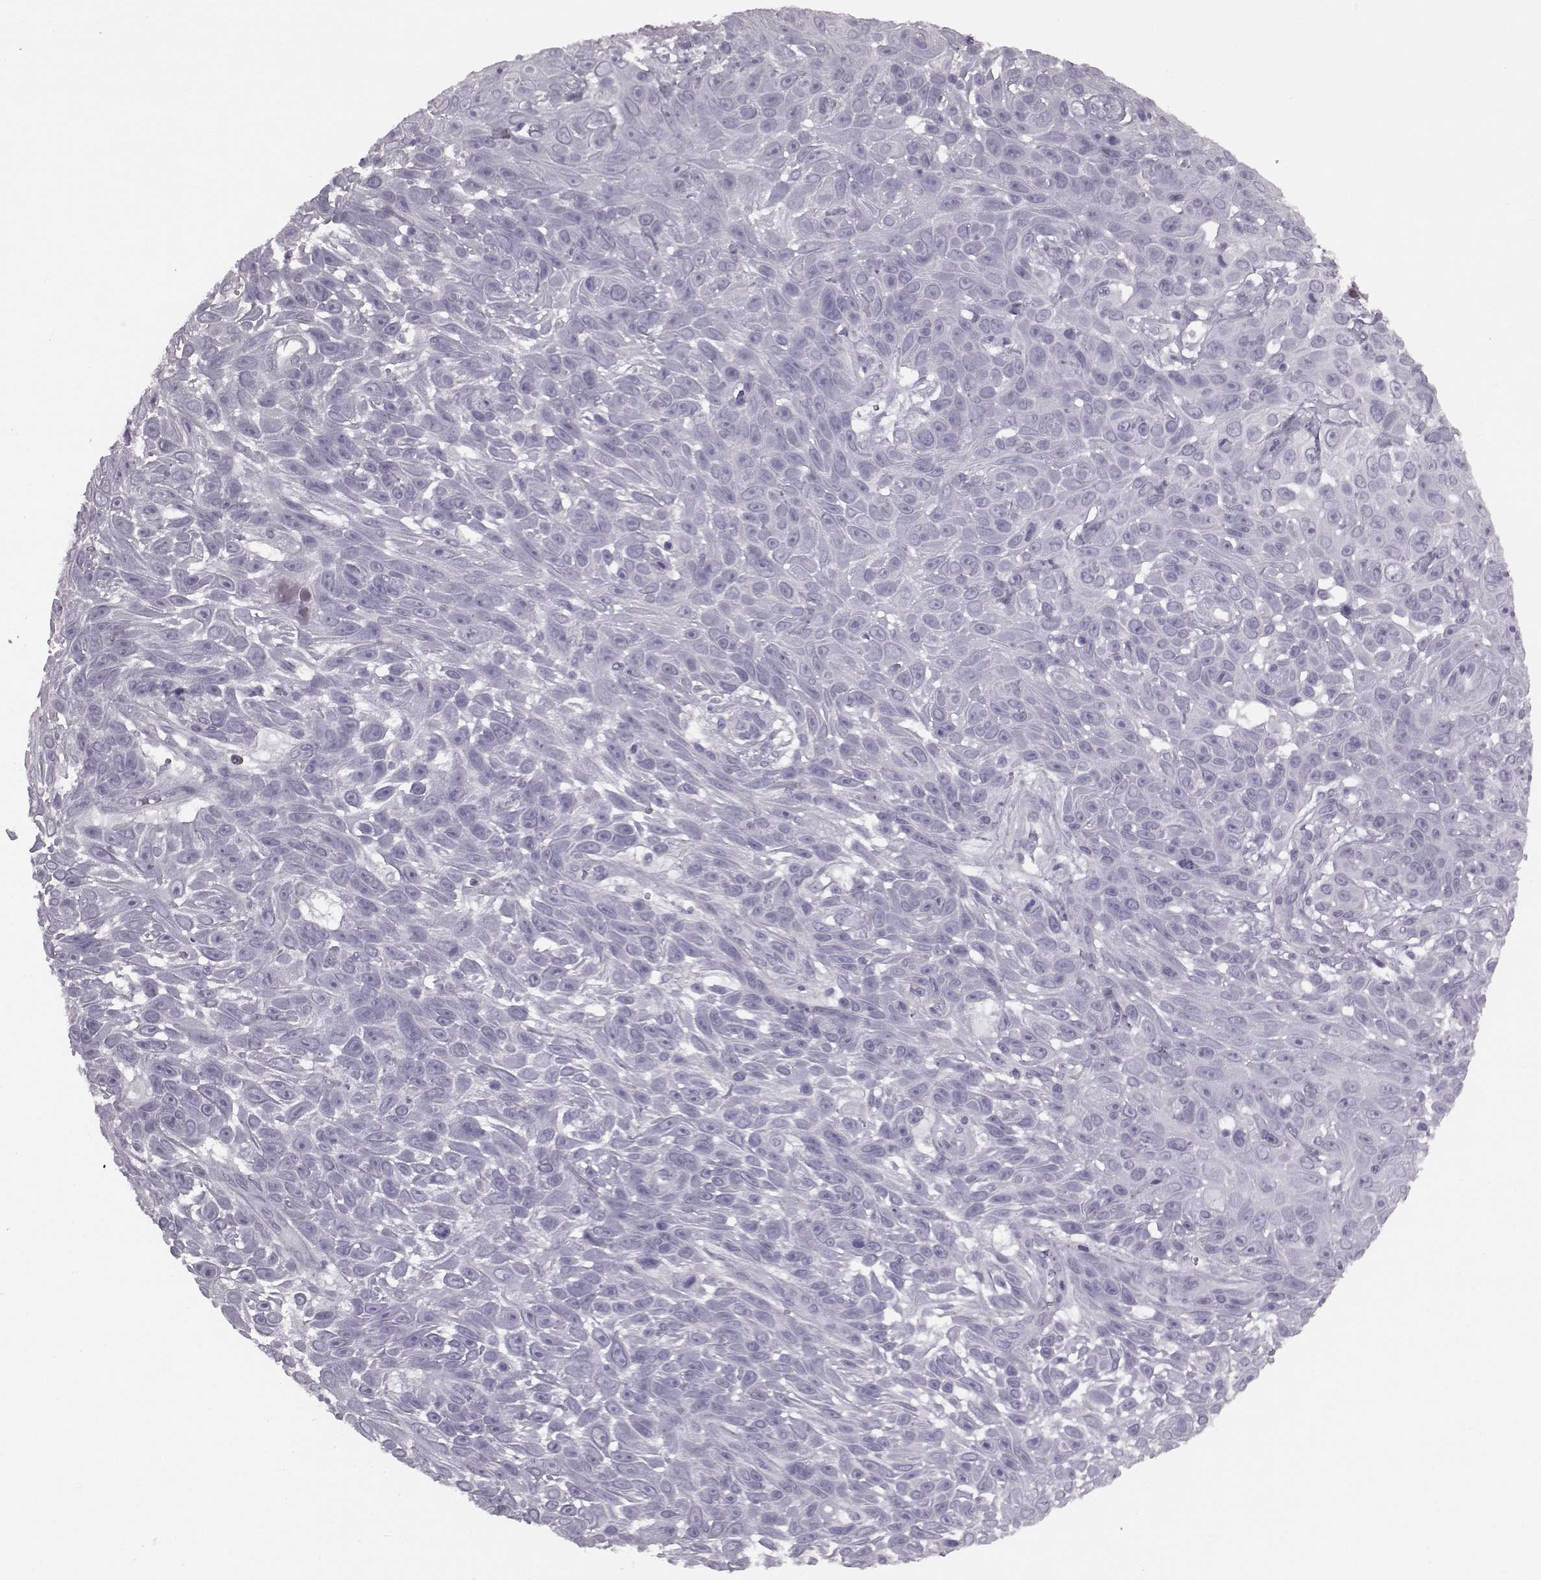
{"staining": {"intensity": "negative", "quantity": "none", "location": "none"}, "tissue": "skin cancer", "cell_type": "Tumor cells", "image_type": "cancer", "snomed": [{"axis": "morphology", "description": "Squamous cell carcinoma, NOS"}, {"axis": "topography", "description": "Skin"}], "caption": "Immunohistochemistry of squamous cell carcinoma (skin) shows no staining in tumor cells. The staining was performed using DAB to visualize the protein expression in brown, while the nuclei were stained in blue with hematoxylin (Magnification: 20x).", "gene": "JSRP1", "patient": {"sex": "male", "age": 82}}